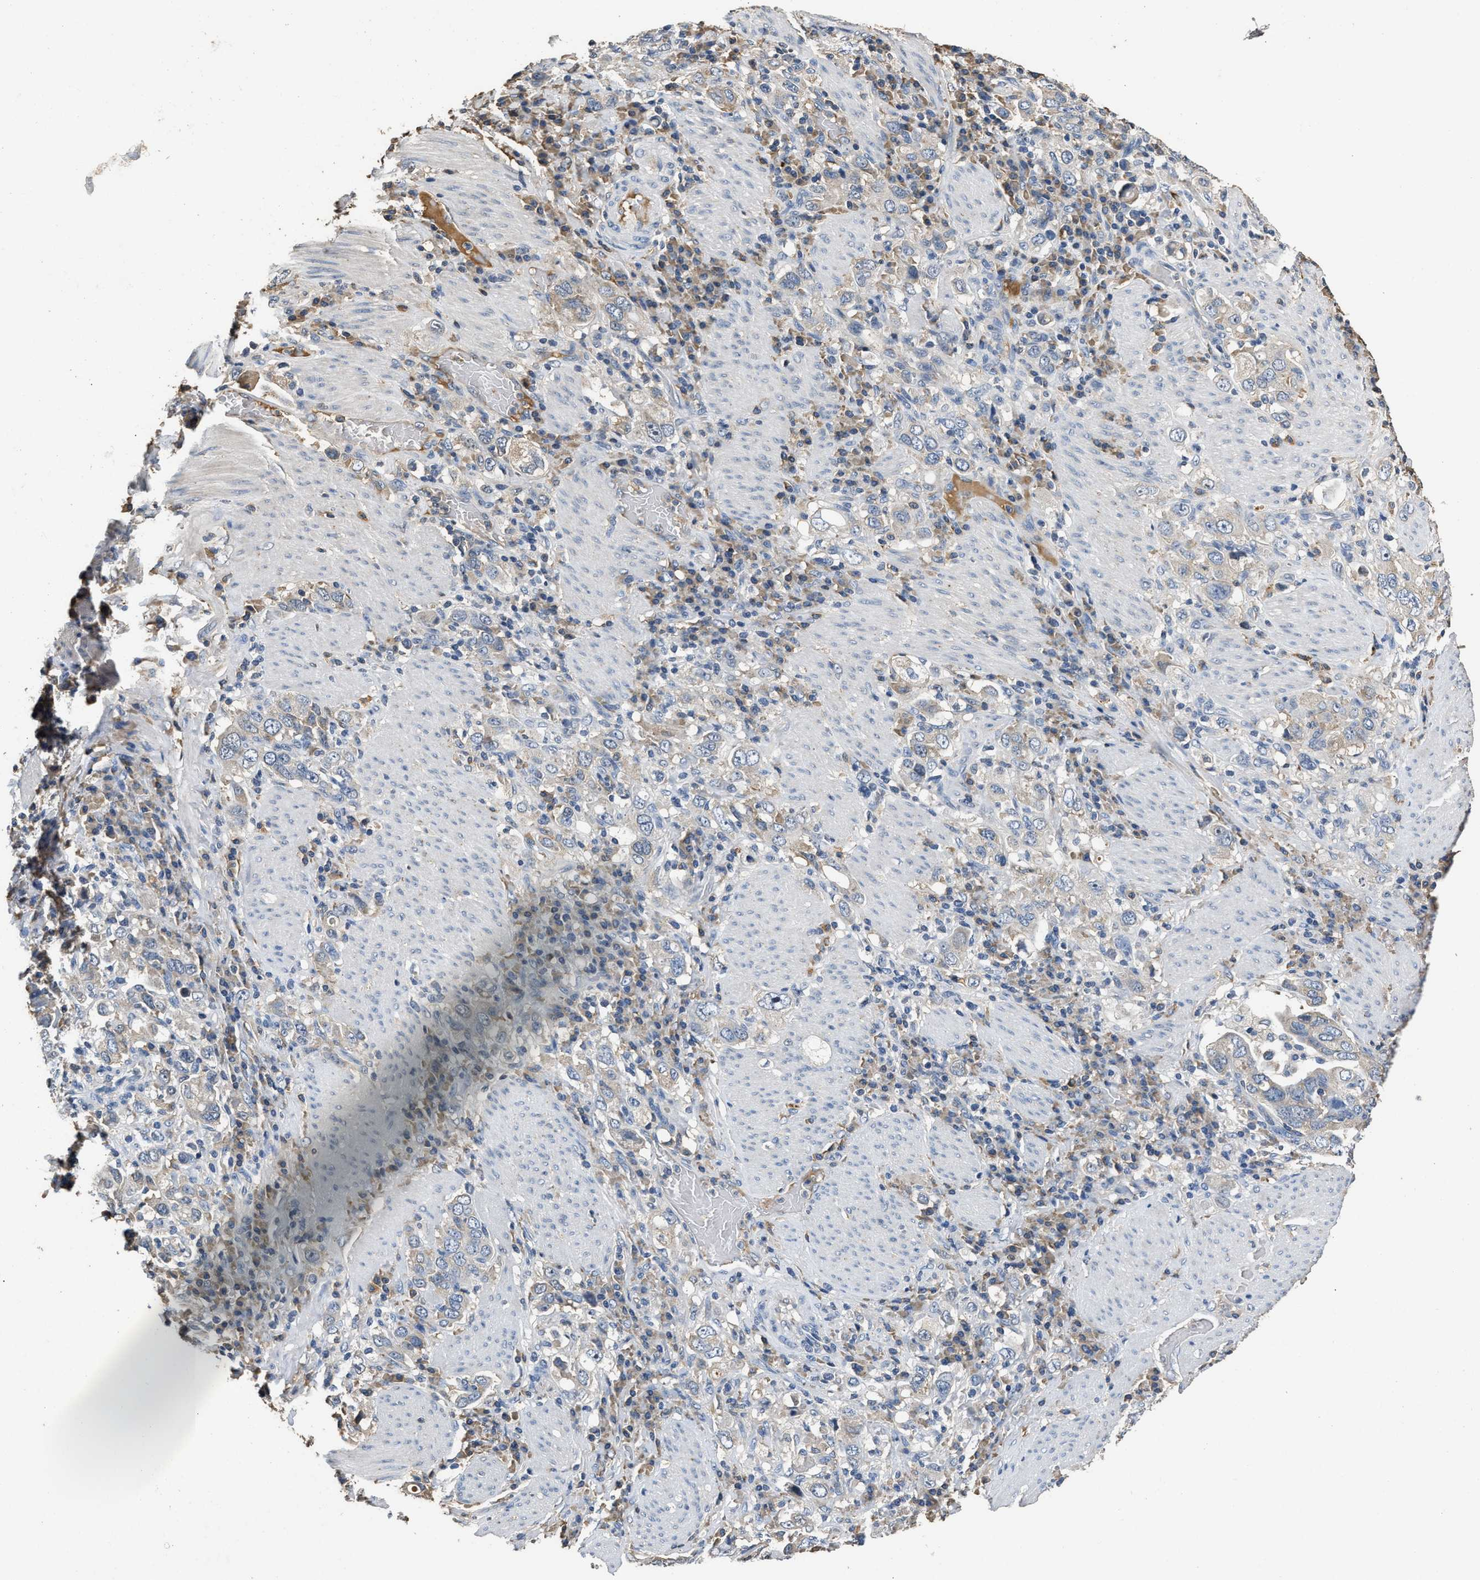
{"staining": {"intensity": "weak", "quantity": "<25%", "location": "cytoplasmic/membranous"}, "tissue": "stomach cancer", "cell_type": "Tumor cells", "image_type": "cancer", "snomed": [{"axis": "morphology", "description": "Adenocarcinoma, NOS"}, {"axis": "topography", "description": "Stomach, upper"}], "caption": "Stomach cancer (adenocarcinoma) was stained to show a protein in brown. There is no significant expression in tumor cells. (DAB (3,3'-diaminobenzidine) immunohistochemistry, high magnification).", "gene": "C3", "patient": {"sex": "male", "age": 62}}